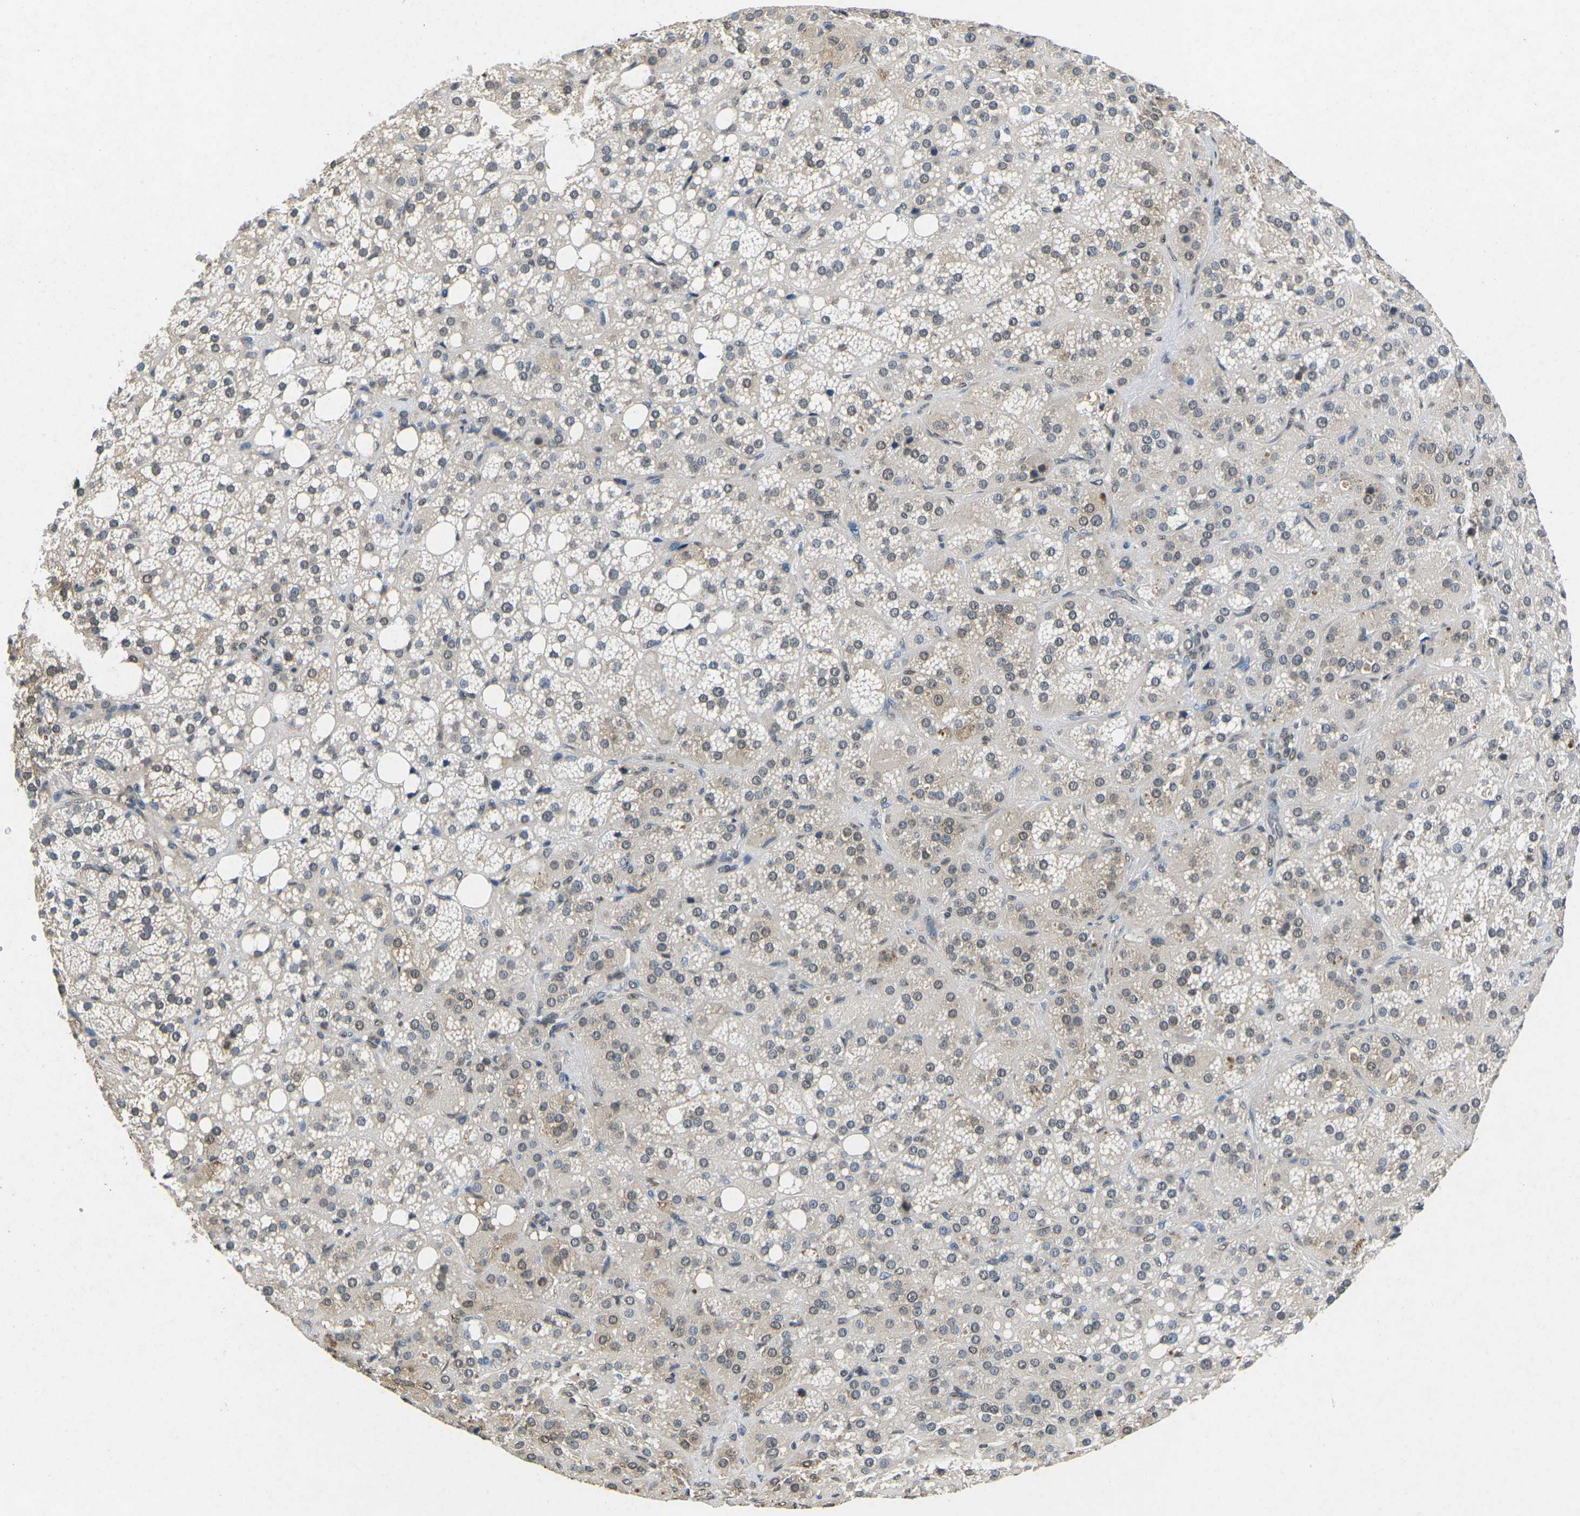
{"staining": {"intensity": "weak", "quantity": "25%-75%", "location": "cytoplasmic/membranous"}, "tissue": "adrenal gland", "cell_type": "Glandular cells", "image_type": "normal", "snomed": [{"axis": "morphology", "description": "Normal tissue, NOS"}, {"axis": "topography", "description": "Adrenal gland"}], "caption": "The immunohistochemical stain highlights weak cytoplasmic/membranous expression in glandular cells of unremarkable adrenal gland. The staining is performed using DAB (3,3'-diaminobenzidine) brown chromogen to label protein expression. The nuclei are counter-stained blue using hematoxylin.", "gene": "SCNN1B", "patient": {"sex": "female", "age": 59}}